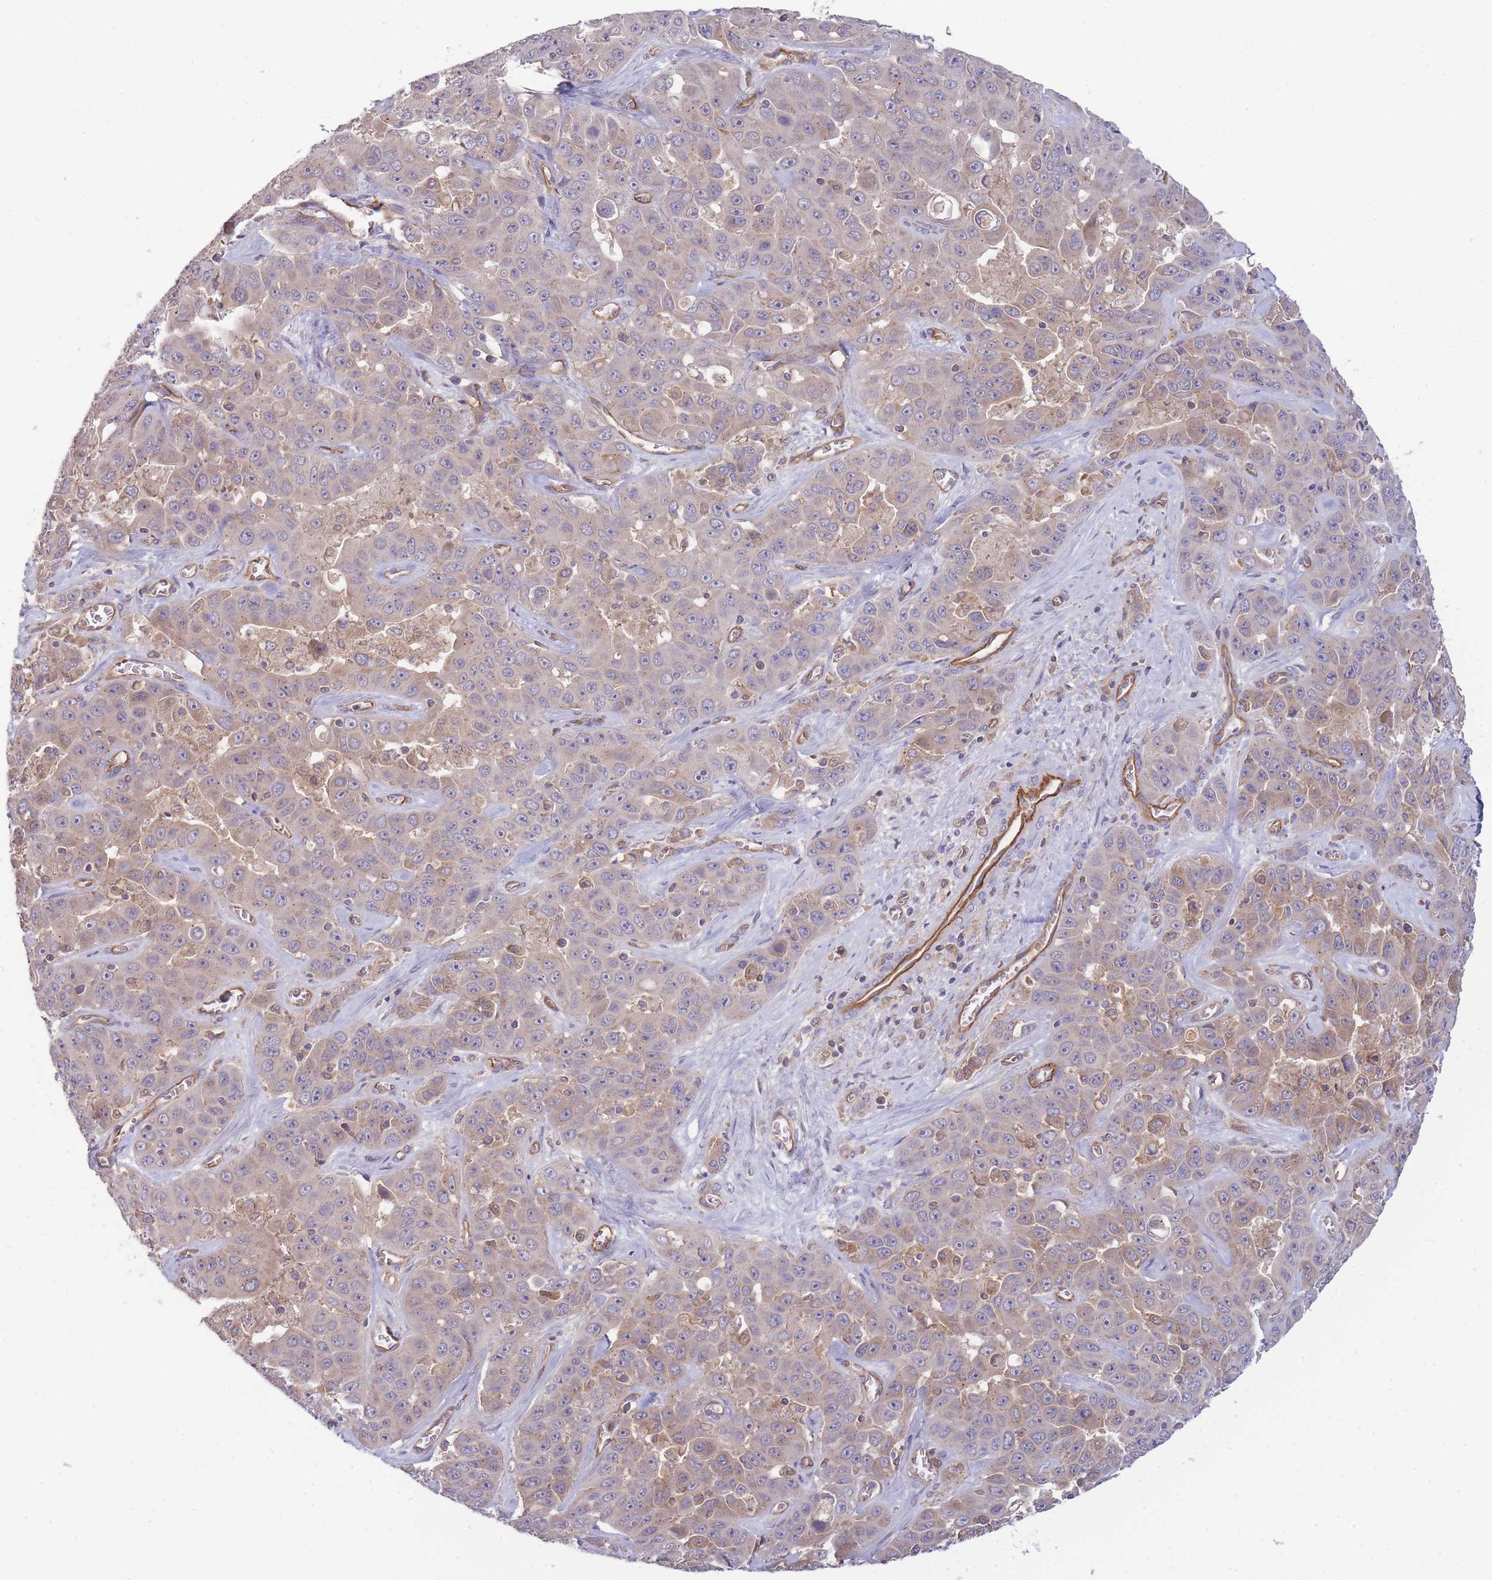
{"staining": {"intensity": "weak", "quantity": "<25%", "location": "cytoplasmic/membranous"}, "tissue": "liver cancer", "cell_type": "Tumor cells", "image_type": "cancer", "snomed": [{"axis": "morphology", "description": "Cholangiocarcinoma"}, {"axis": "topography", "description": "Liver"}], "caption": "Tumor cells are negative for brown protein staining in cholangiocarcinoma (liver).", "gene": "NDUFAF5", "patient": {"sex": "female", "age": 52}}